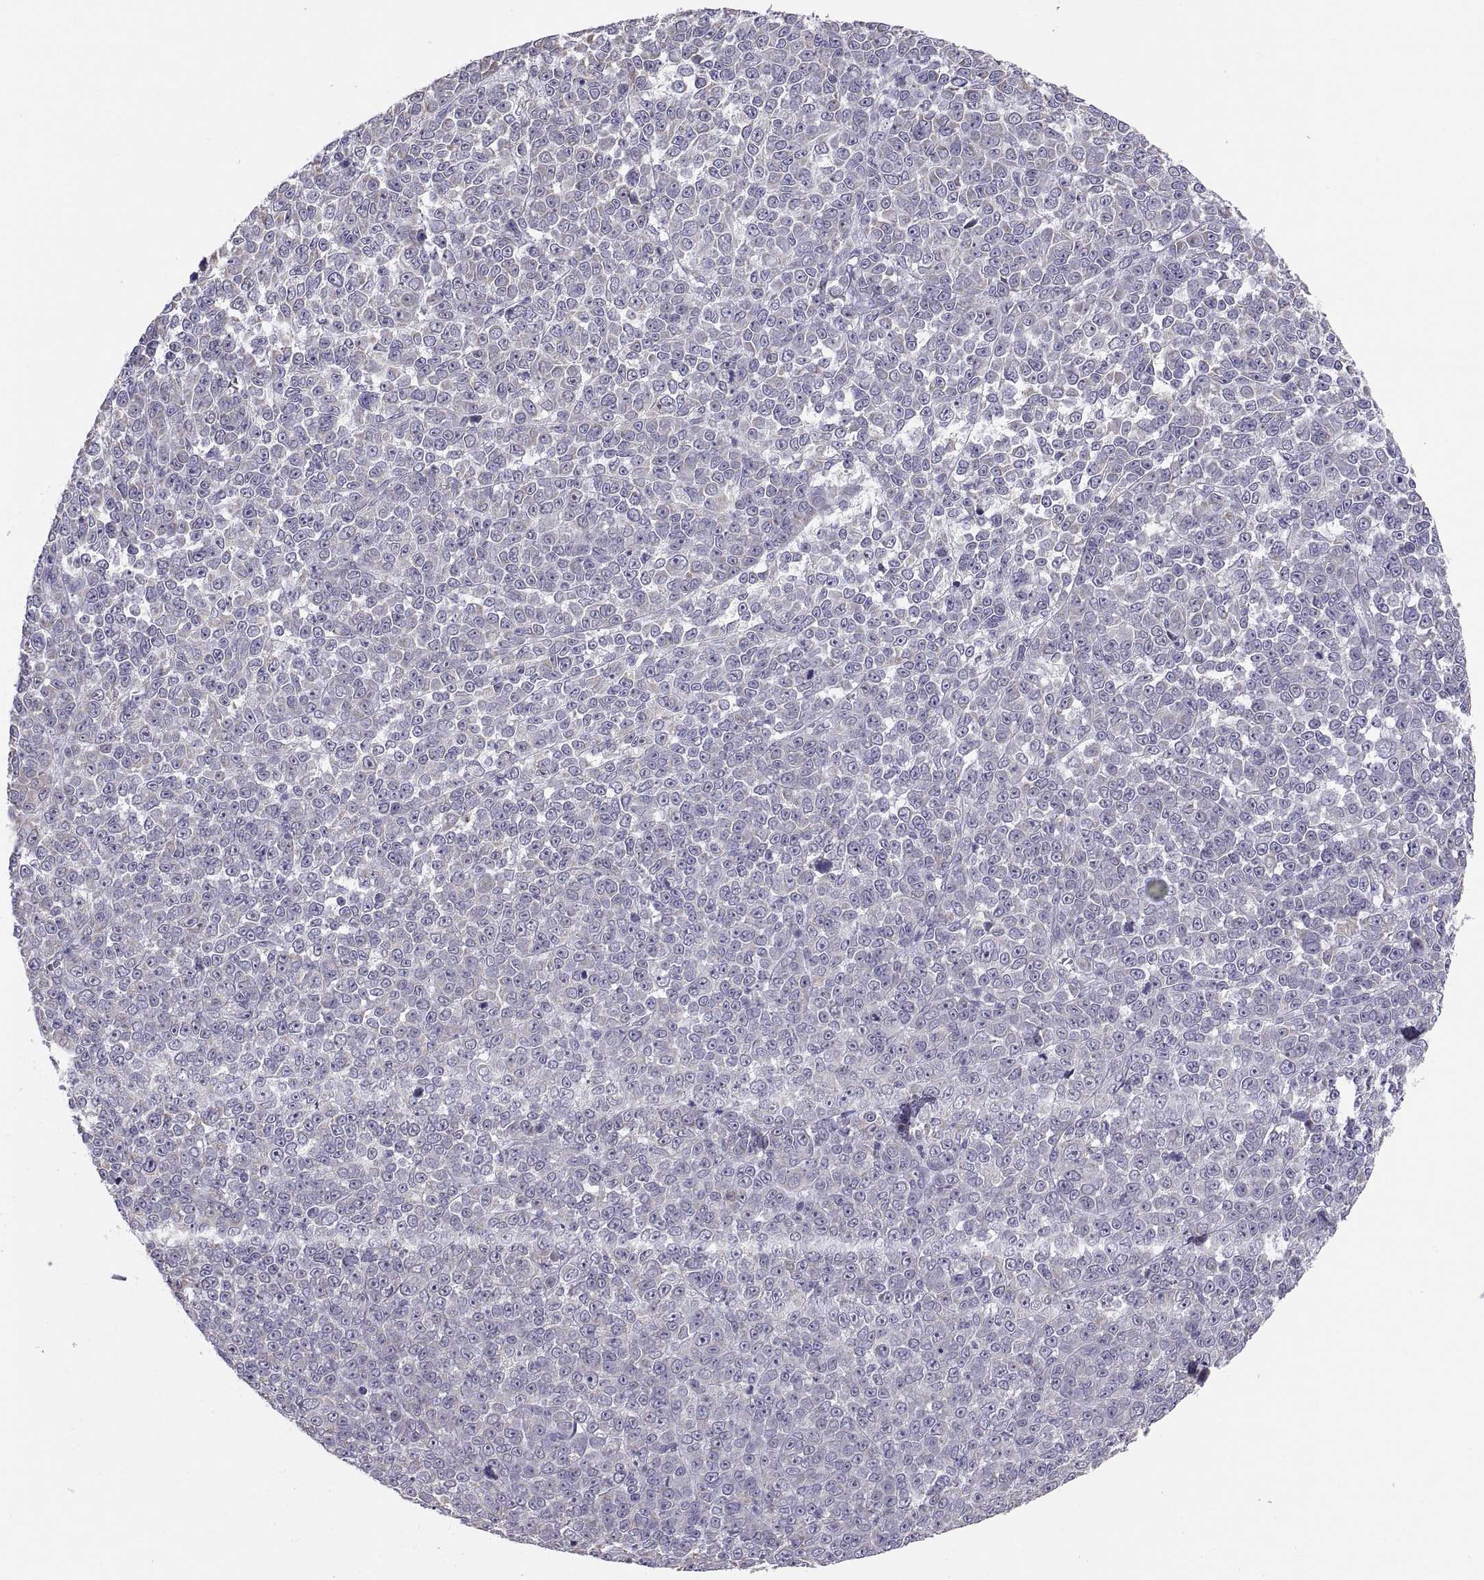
{"staining": {"intensity": "negative", "quantity": "none", "location": "none"}, "tissue": "melanoma", "cell_type": "Tumor cells", "image_type": "cancer", "snomed": [{"axis": "morphology", "description": "Malignant melanoma, NOS"}, {"axis": "topography", "description": "Skin"}], "caption": "A histopathology image of human malignant melanoma is negative for staining in tumor cells.", "gene": "TNNC1", "patient": {"sex": "female", "age": 95}}